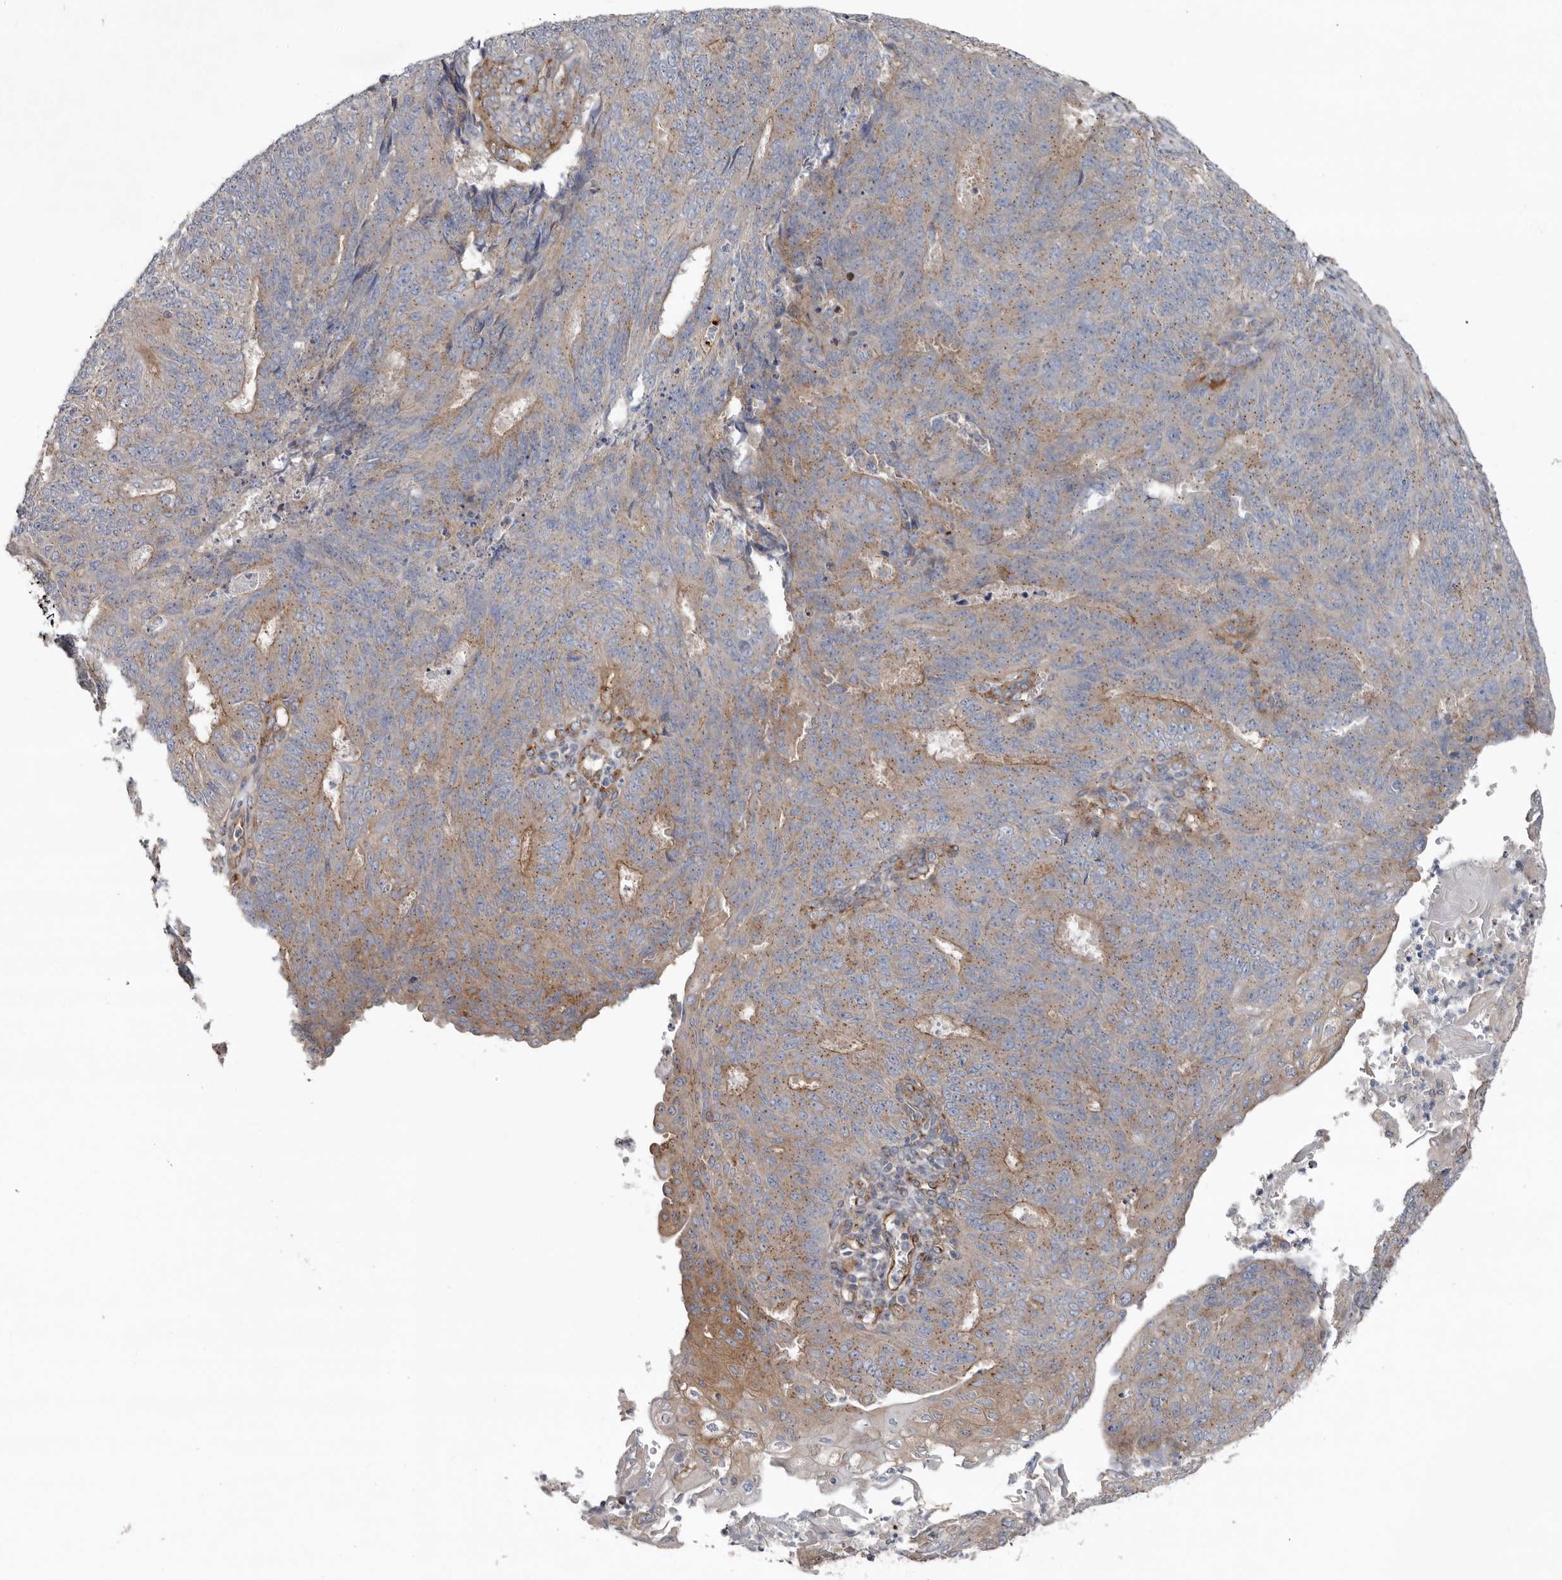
{"staining": {"intensity": "moderate", "quantity": "25%-75%", "location": "cytoplasmic/membranous"}, "tissue": "endometrial cancer", "cell_type": "Tumor cells", "image_type": "cancer", "snomed": [{"axis": "morphology", "description": "Adenocarcinoma, NOS"}, {"axis": "topography", "description": "Endometrium"}], "caption": "Human endometrial adenocarcinoma stained with a brown dye displays moderate cytoplasmic/membranous positive positivity in about 25%-75% of tumor cells.", "gene": "LUZP1", "patient": {"sex": "female", "age": 32}}